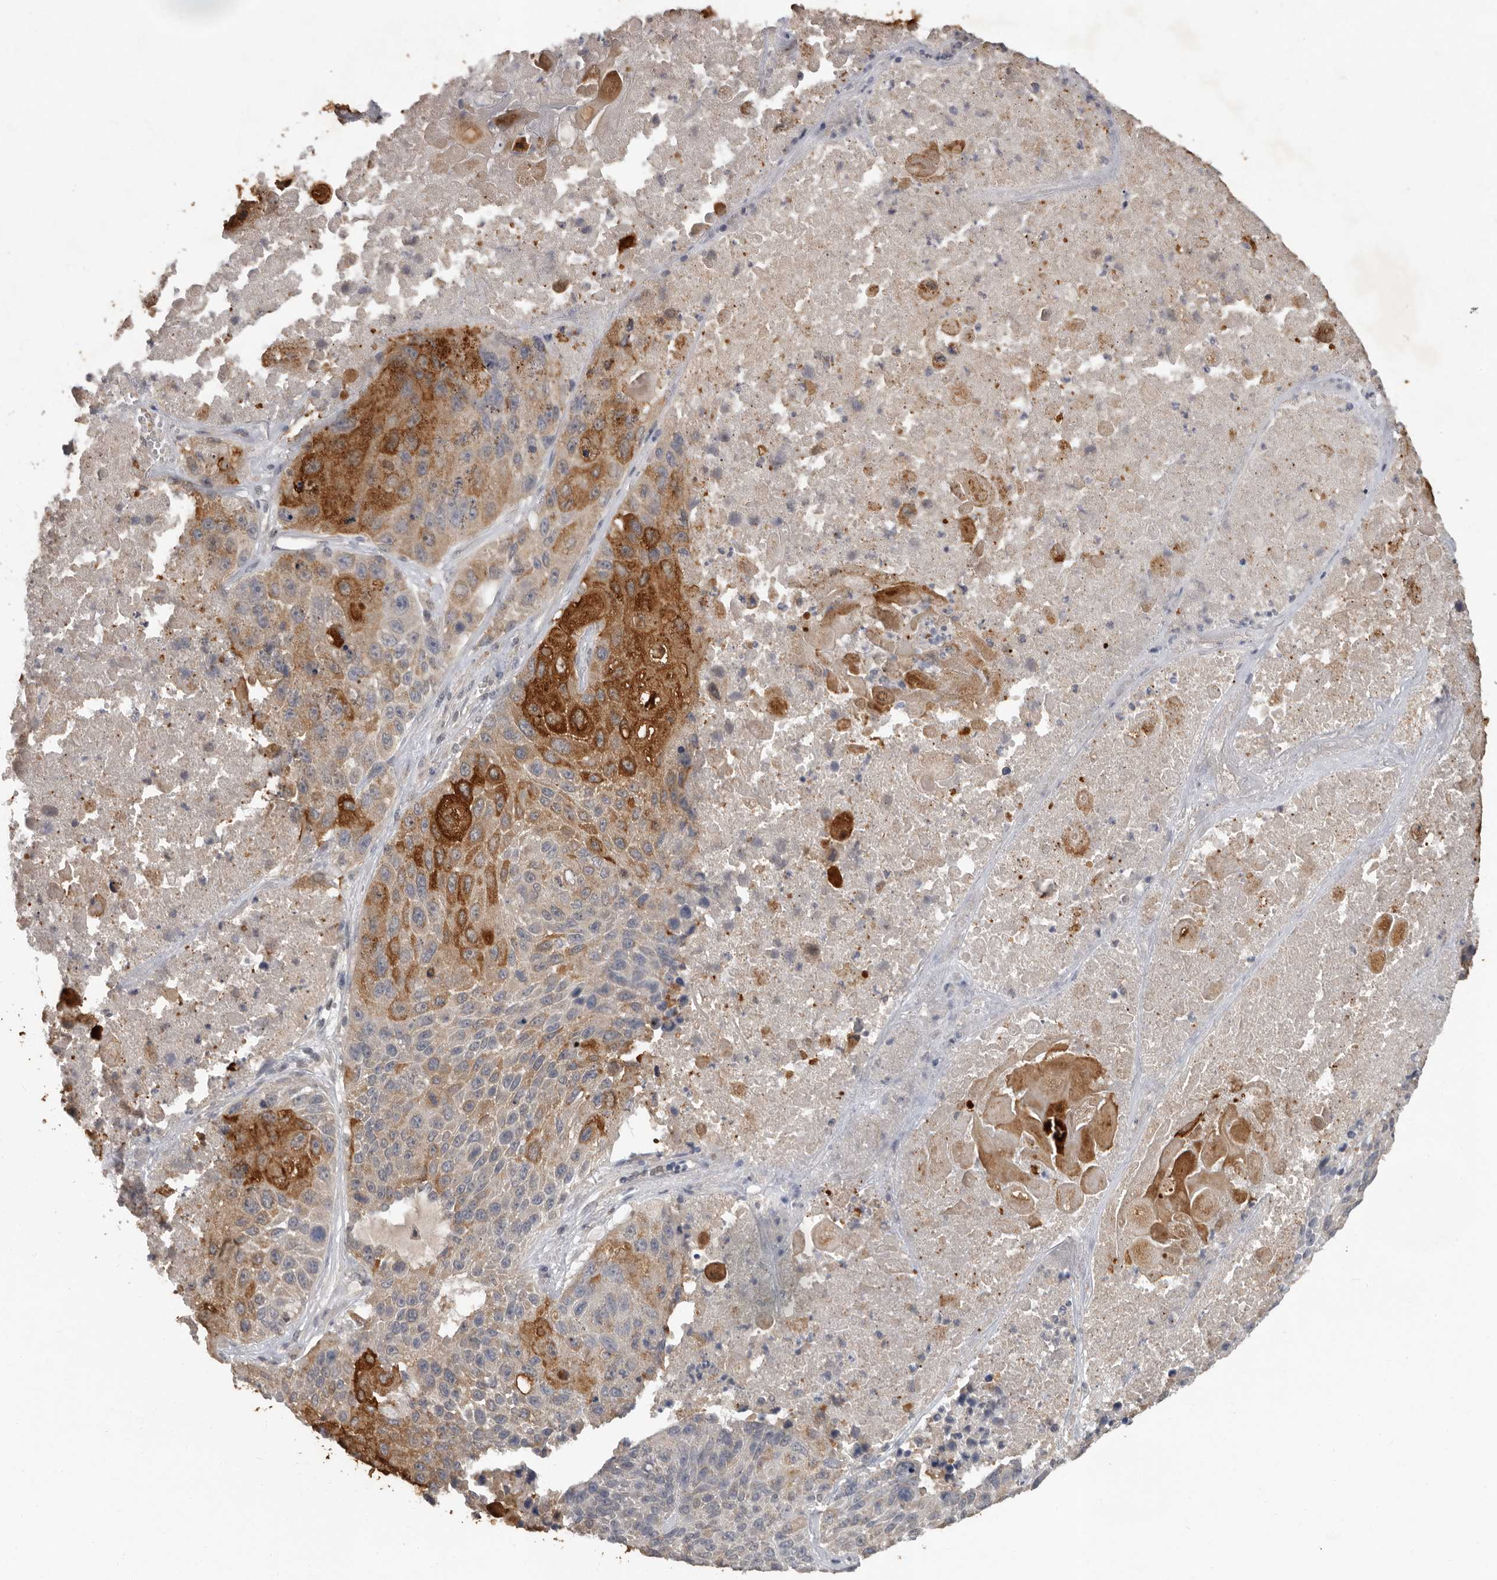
{"staining": {"intensity": "strong", "quantity": "25%-75%", "location": "cytoplasmic/membranous"}, "tissue": "lung cancer", "cell_type": "Tumor cells", "image_type": "cancer", "snomed": [{"axis": "morphology", "description": "Squamous cell carcinoma, NOS"}, {"axis": "topography", "description": "Lung"}], "caption": "The histopathology image shows staining of squamous cell carcinoma (lung), revealing strong cytoplasmic/membranous protein staining (brown color) within tumor cells.", "gene": "MTF1", "patient": {"sex": "male", "age": 61}}